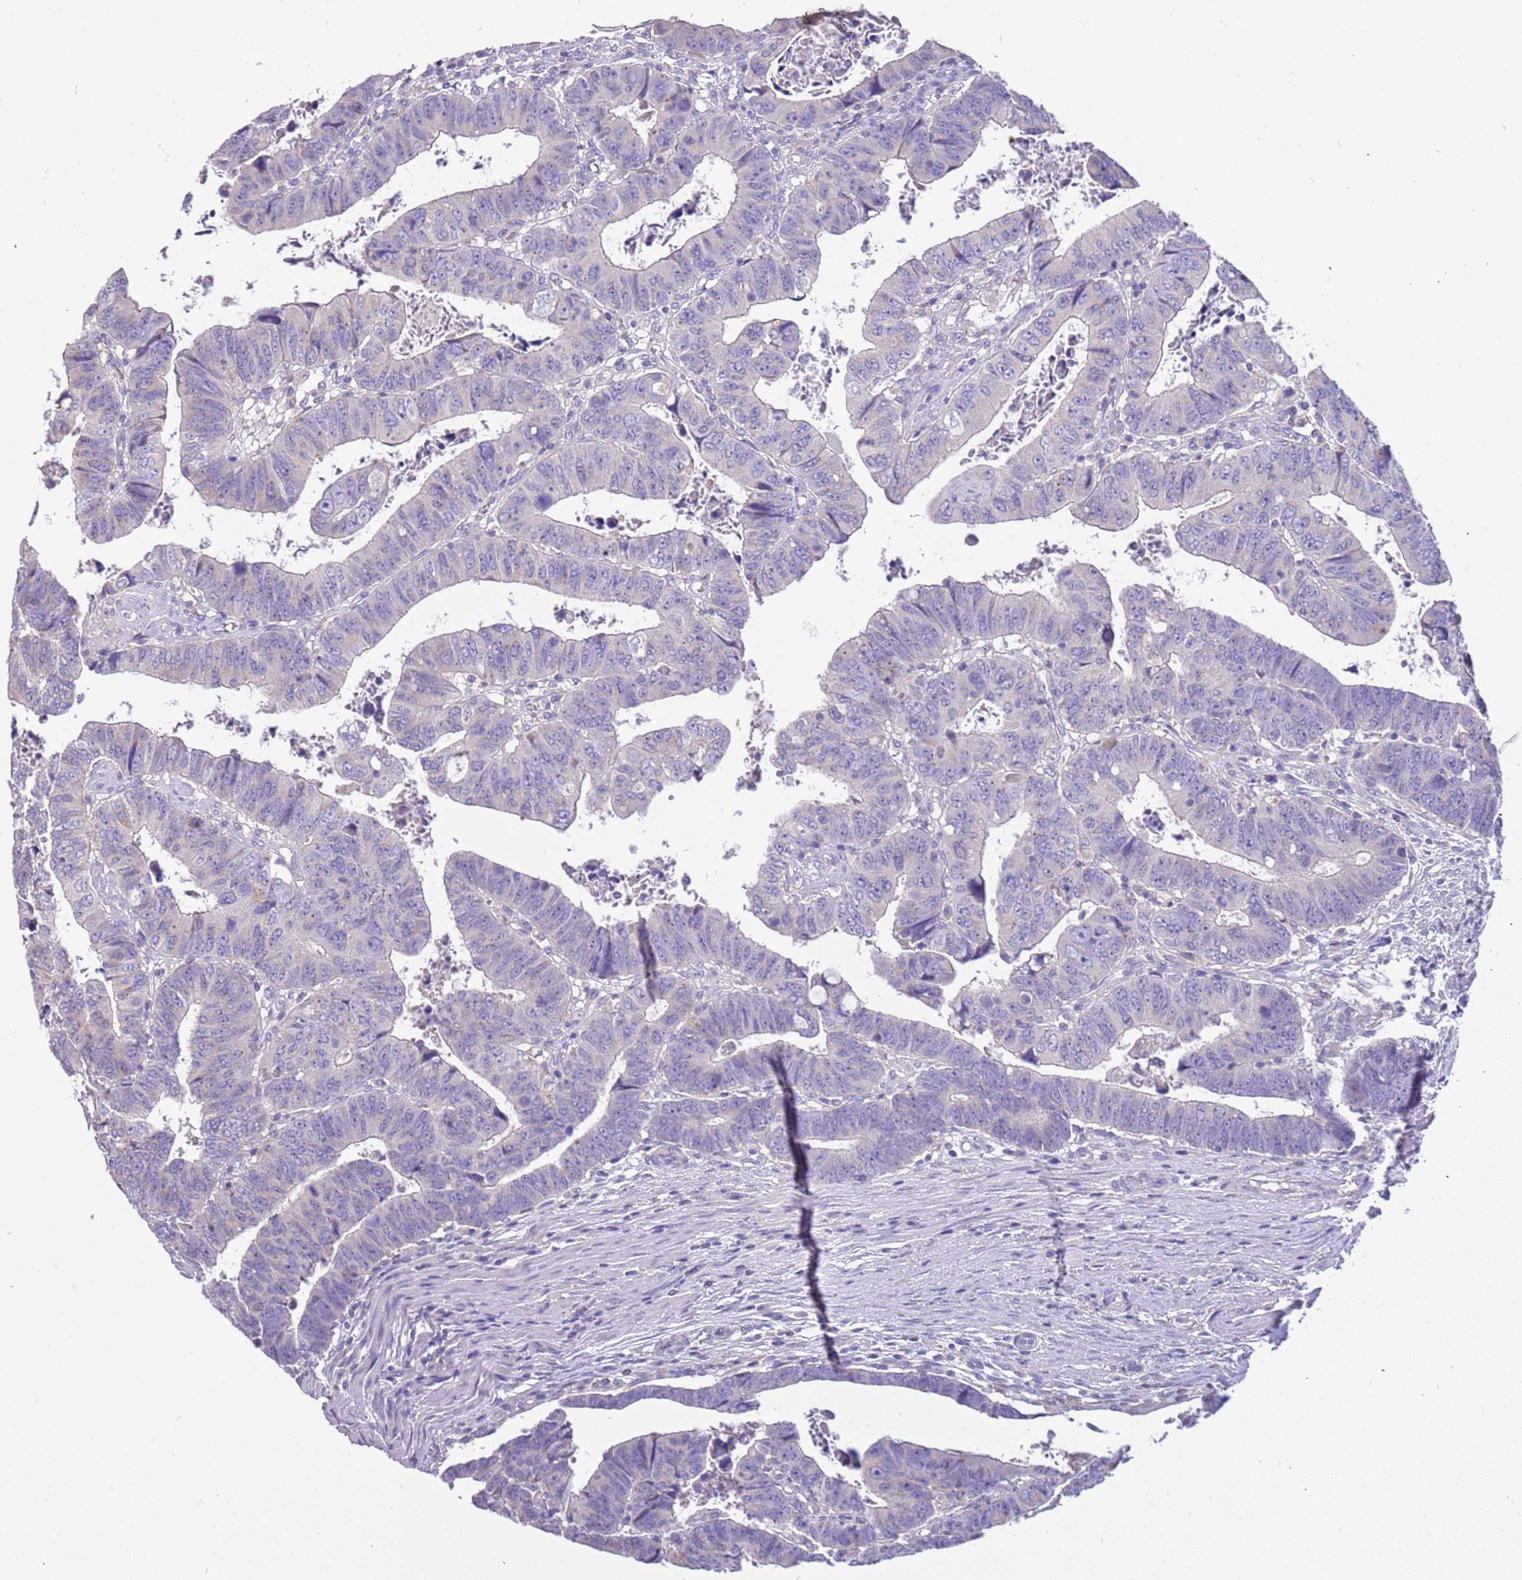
{"staining": {"intensity": "negative", "quantity": "none", "location": "none"}, "tissue": "colorectal cancer", "cell_type": "Tumor cells", "image_type": "cancer", "snomed": [{"axis": "morphology", "description": "Normal tissue, NOS"}, {"axis": "morphology", "description": "Adenocarcinoma, NOS"}, {"axis": "topography", "description": "Rectum"}], "caption": "Image shows no significant protein positivity in tumor cells of colorectal cancer.", "gene": "RHCG", "patient": {"sex": "female", "age": 65}}